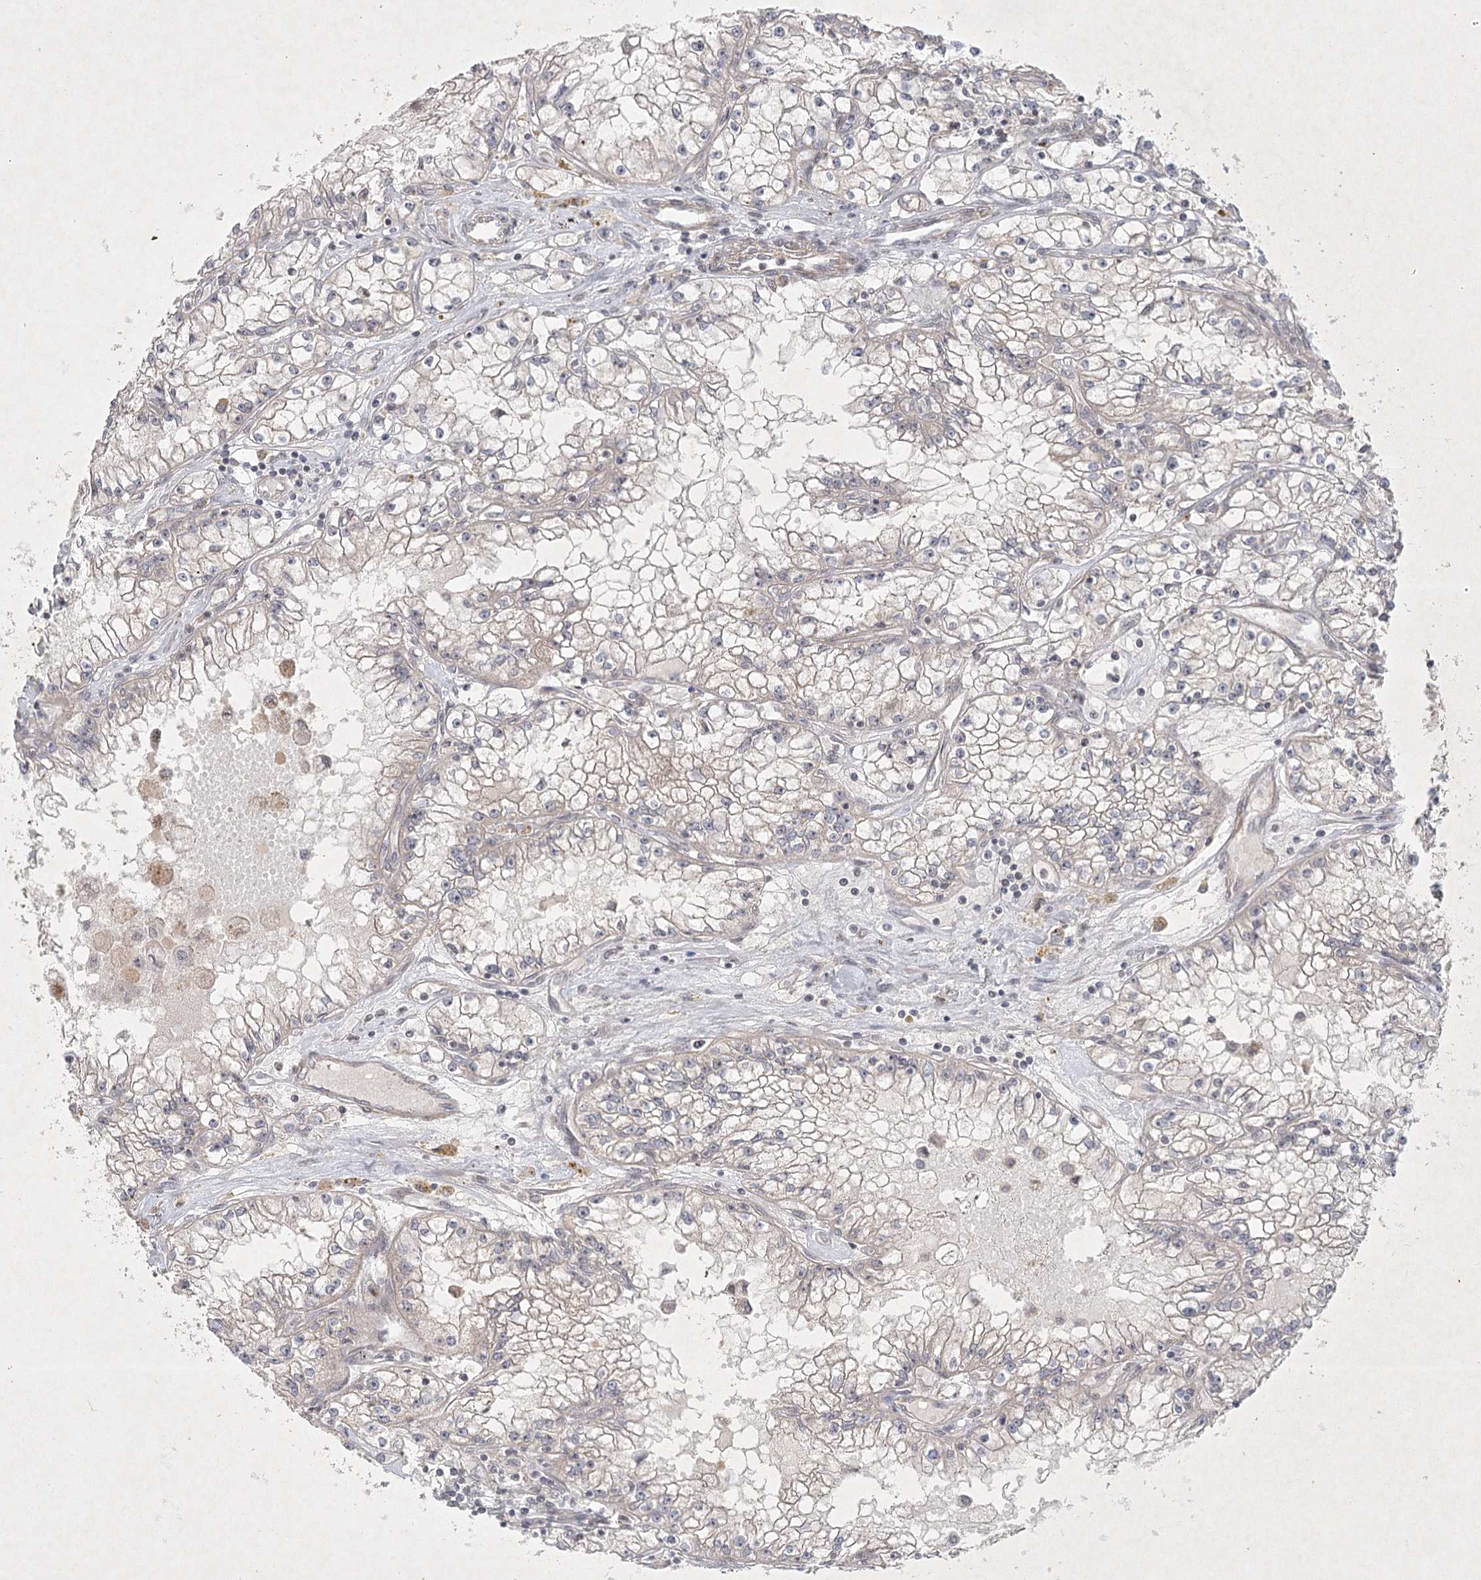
{"staining": {"intensity": "negative", "quantity": "none", "location": "none"}, "tissue": "renal cancer", "cell_type": "Tumor cells", "image_type": "cancer", "snomed": [{"axis": "morphology", "description": "Adenocarcinoma, NOS"}, {"axis": "topography", "description": "Kidney"}], "caption": "A histopathology image of renal cancer stained for a protein exhibits no brown staining in tumor cells.", "gene": "SH2D3A", "patient": {"sex": "male", "age": 56}}